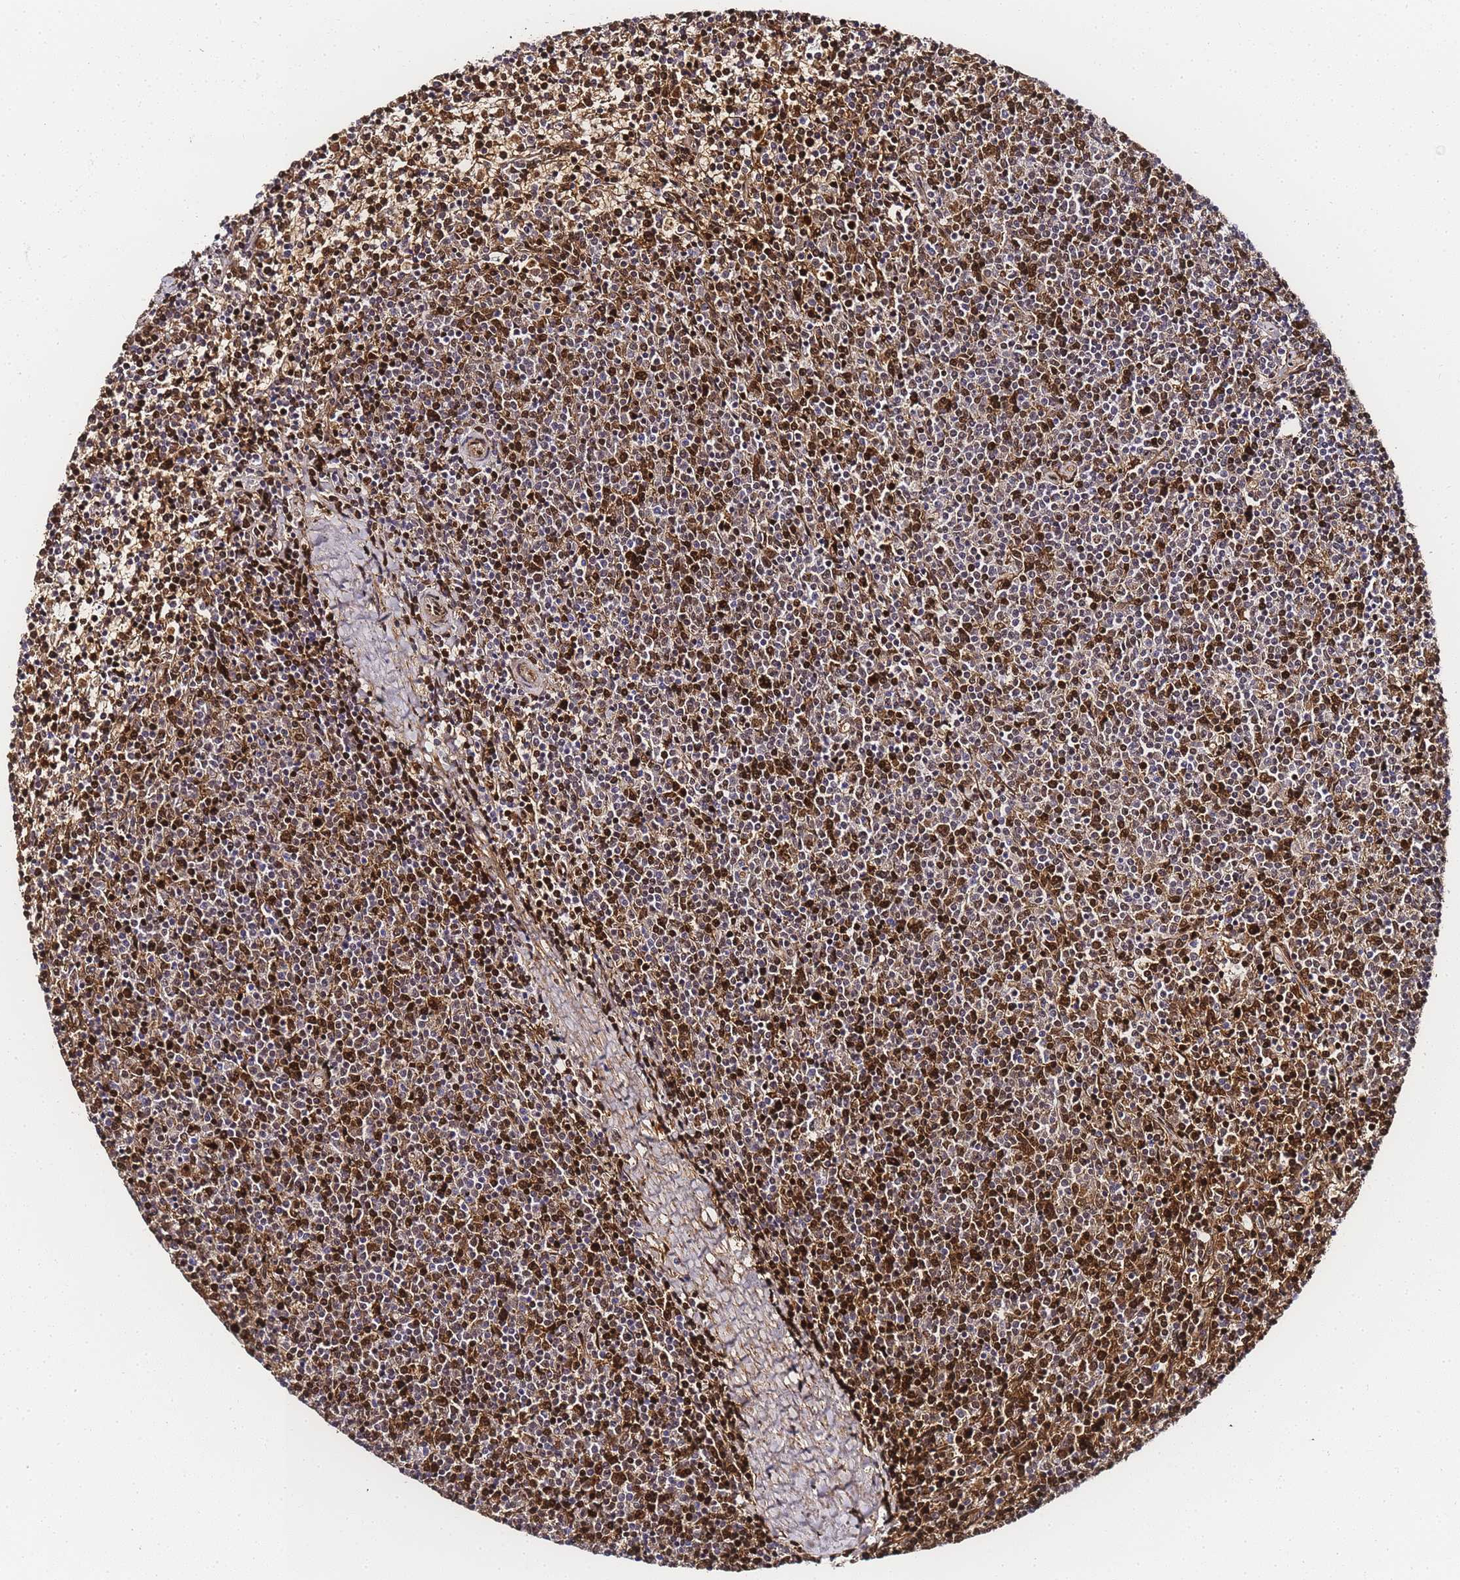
{"staining": {"intensity": "strong", "quantity": "25%-75%", "location": "cytoplasmic/membranous,nuclear"}, "tissue": "lymphoma", "cell_type": "Tumor cells", "image_type": "cancer", "snomed": [{"axis": "morphology", "description": "Malignant lymphoma, non-Hodgkin's type, Low grade"}, {"axis": "topography", "description": "Spleen"}], "caption": "Low-grade malignant lymphoma, non-Hodgkin's type stained with a brown dye reveals strong cytoplasmic/membranous and nuclear positive staining in about 25%-75% of tumor cells.", "gene": "POLR1A", "patient": {"sex": "female", "age": 50}}